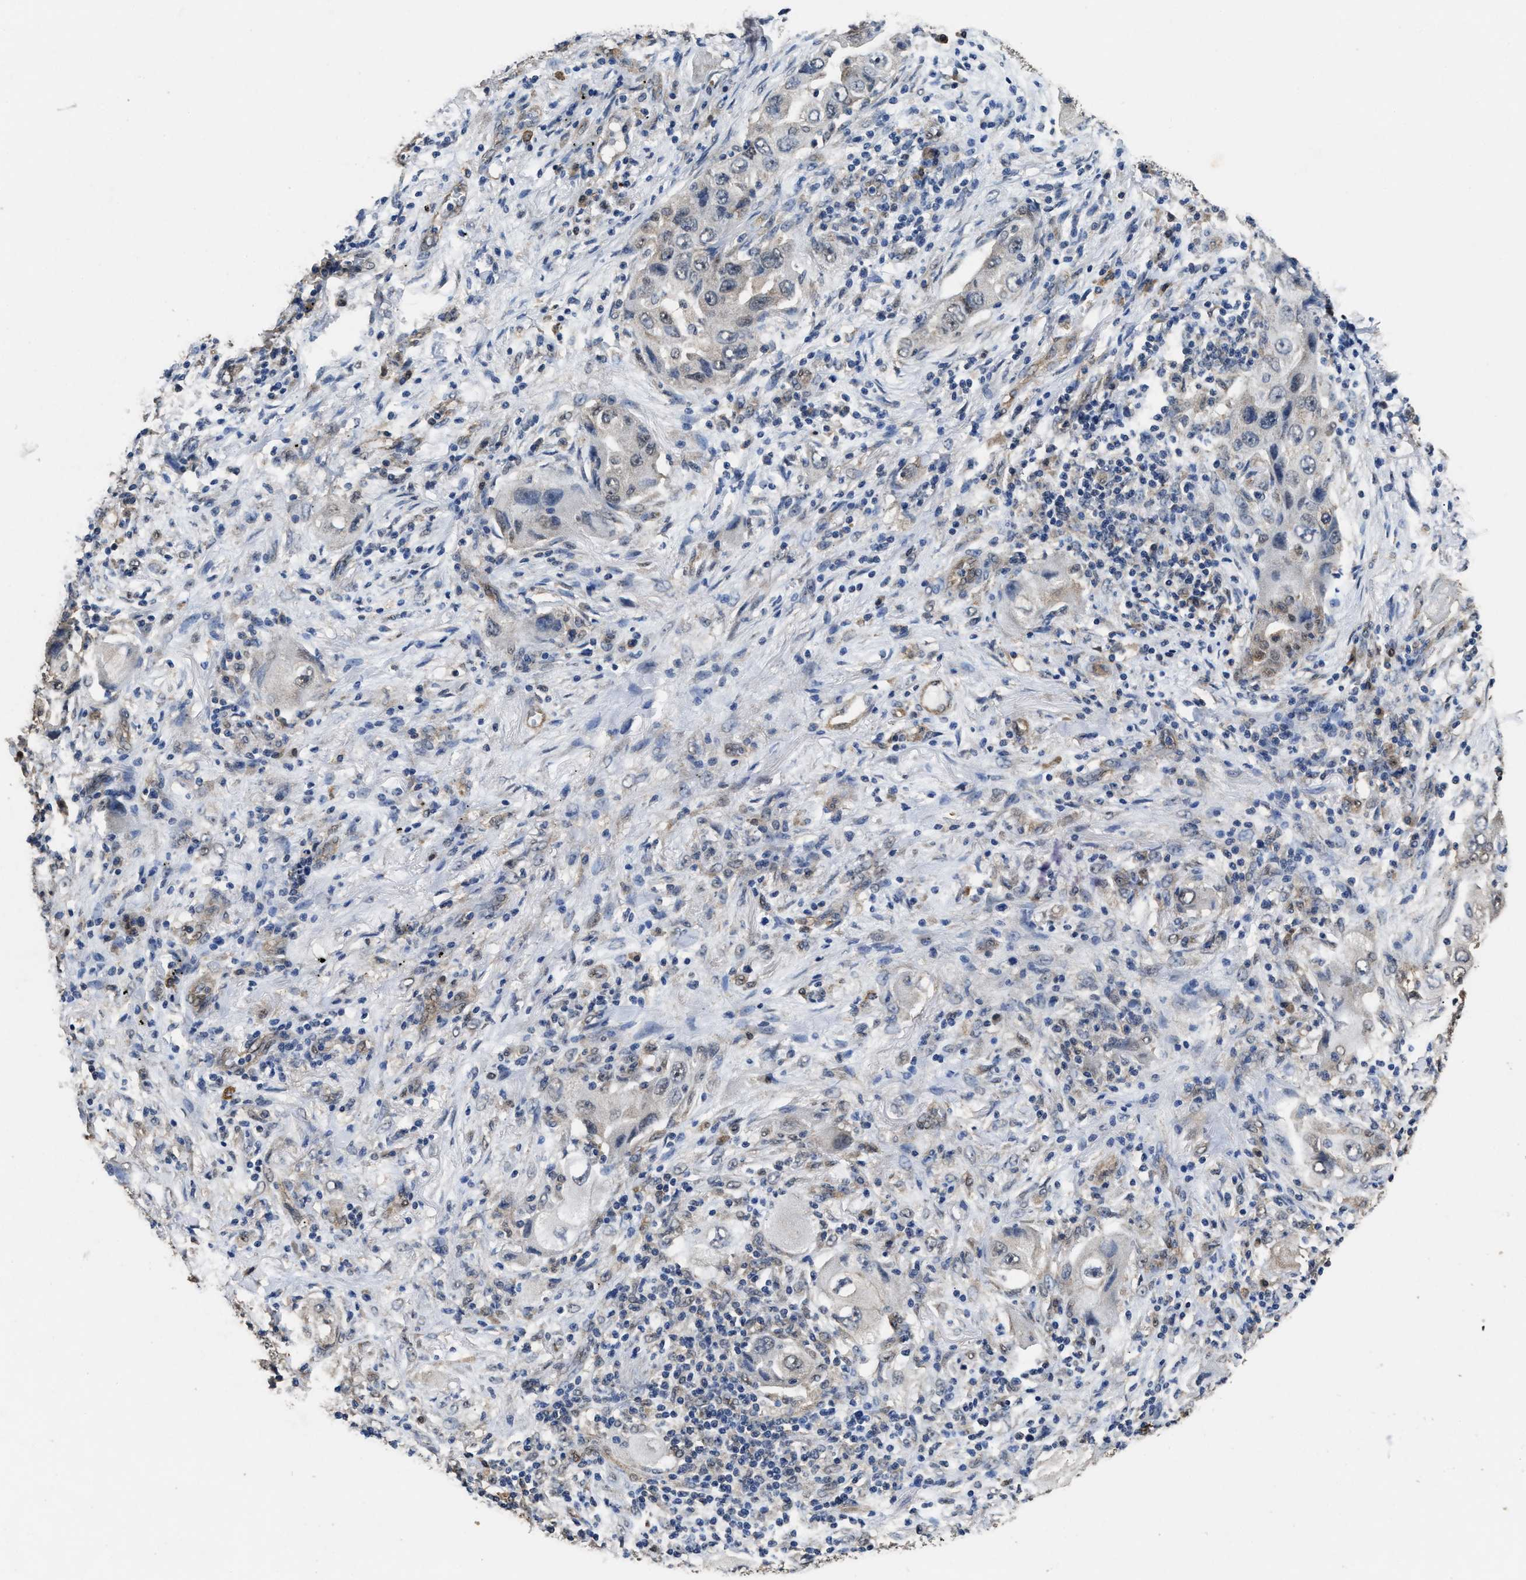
{"staining": {"intensity": "negative", "quantity": "none", "location": "none"}, "tissue": "lung cancer", "cell_type": "Tumor cells", "image_type": "cancer", "snomed": [{"axis": "morphology", "description": "Adenocarcinoma, NOS"}, {"axis": "topography", "description": "Lung"}], "caption": "Human lung cancer stained for a protein using immunohistochemistry exhibits no positivity in tumor cells.", "gene": "YWHAE", "patient": {"sex": "female", "age": 65}}